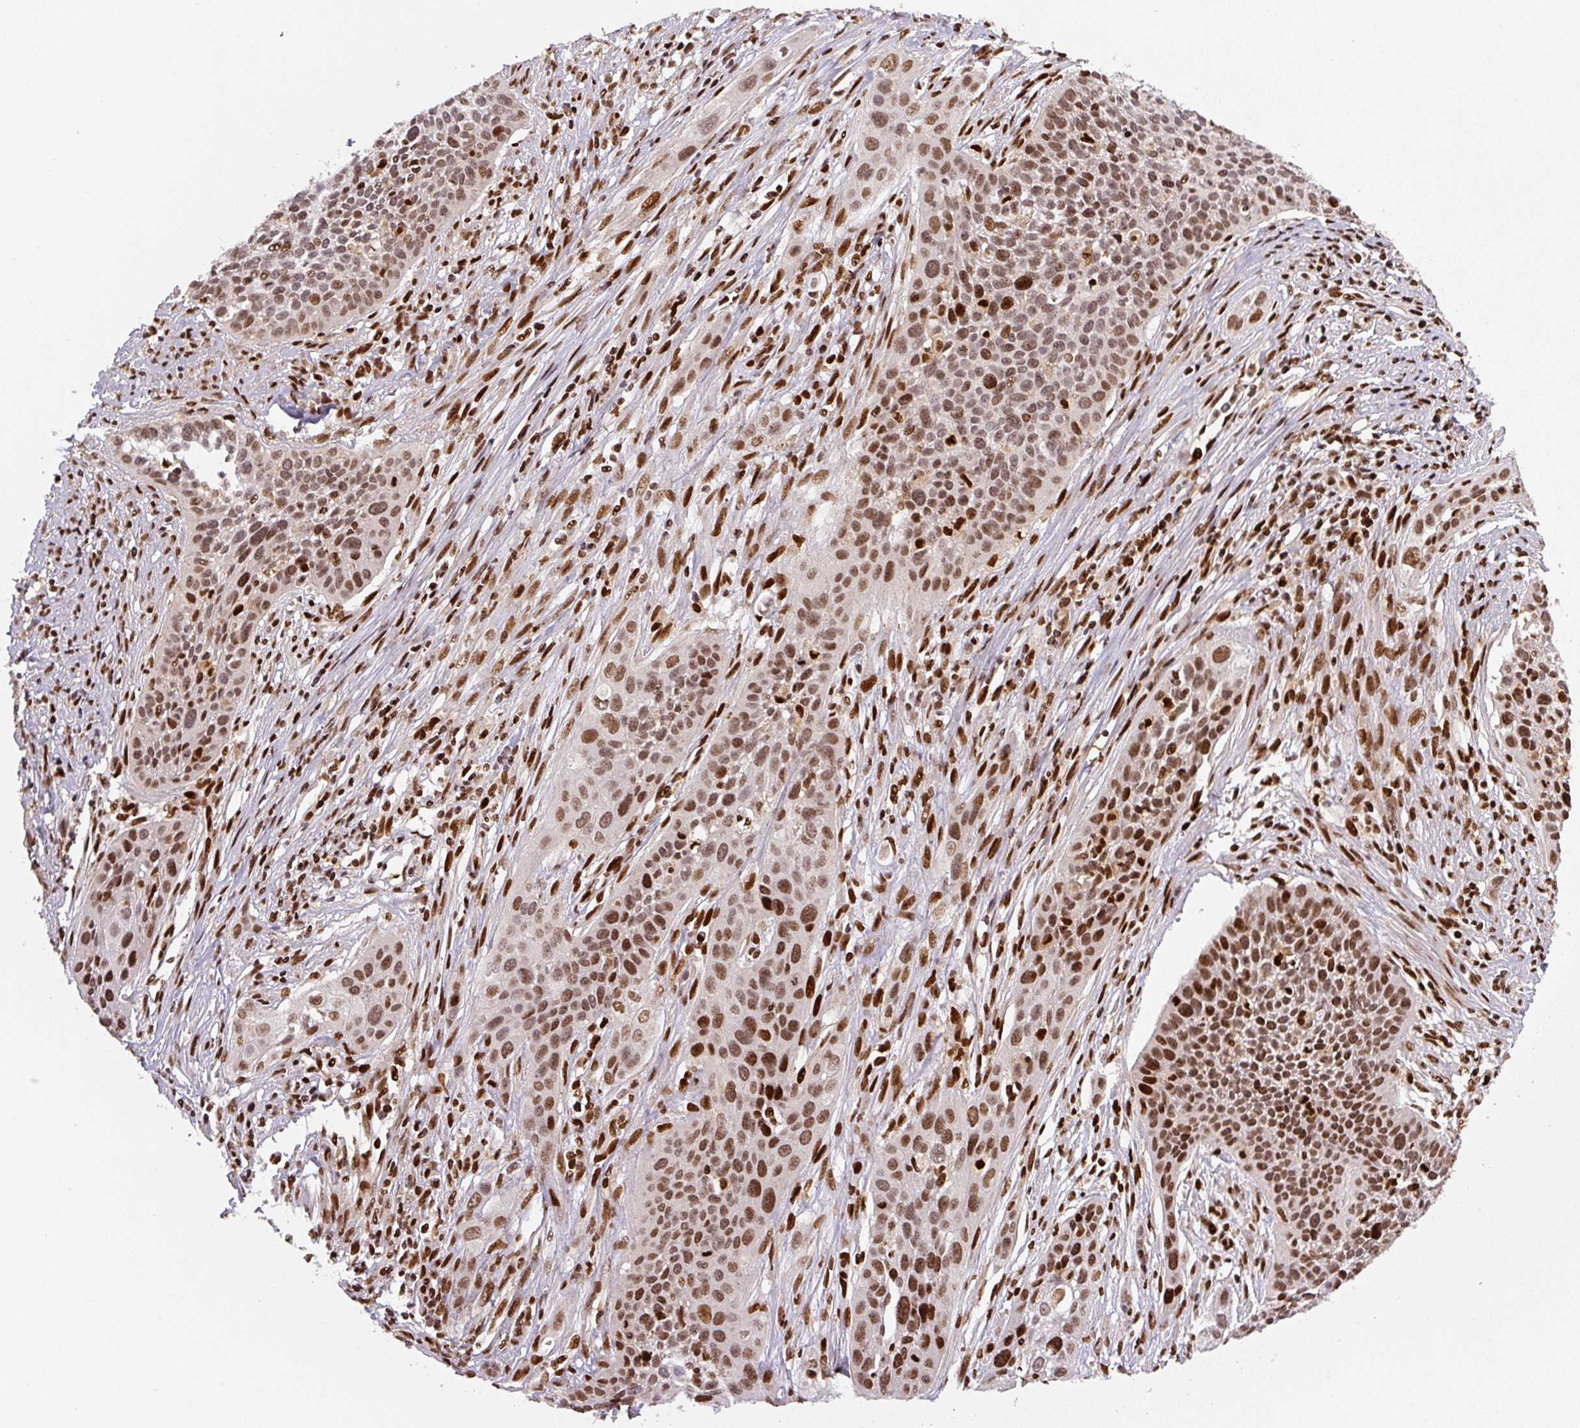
{"staining": {"intensity": "moderate", "quantity": ">75%", "location": "nuclear"}, "tissue": "cervical cancer", "cell_type": "Tumor cells", "image_type": "cancer", "snomed": [{"axis": "morphology", "description": "Squamous cell carcinoma, NOS"}, {"axis": "topography", "description": "Cervix"}], "caption": "About >75% of tumor cells in human squamous cell carcinoma (cervical) show moderate nuclear protein staining as visualized by brown immunohistochemical staining.", "gene": "PYDC2", "patient": {"sex": "female", "age": 34}}